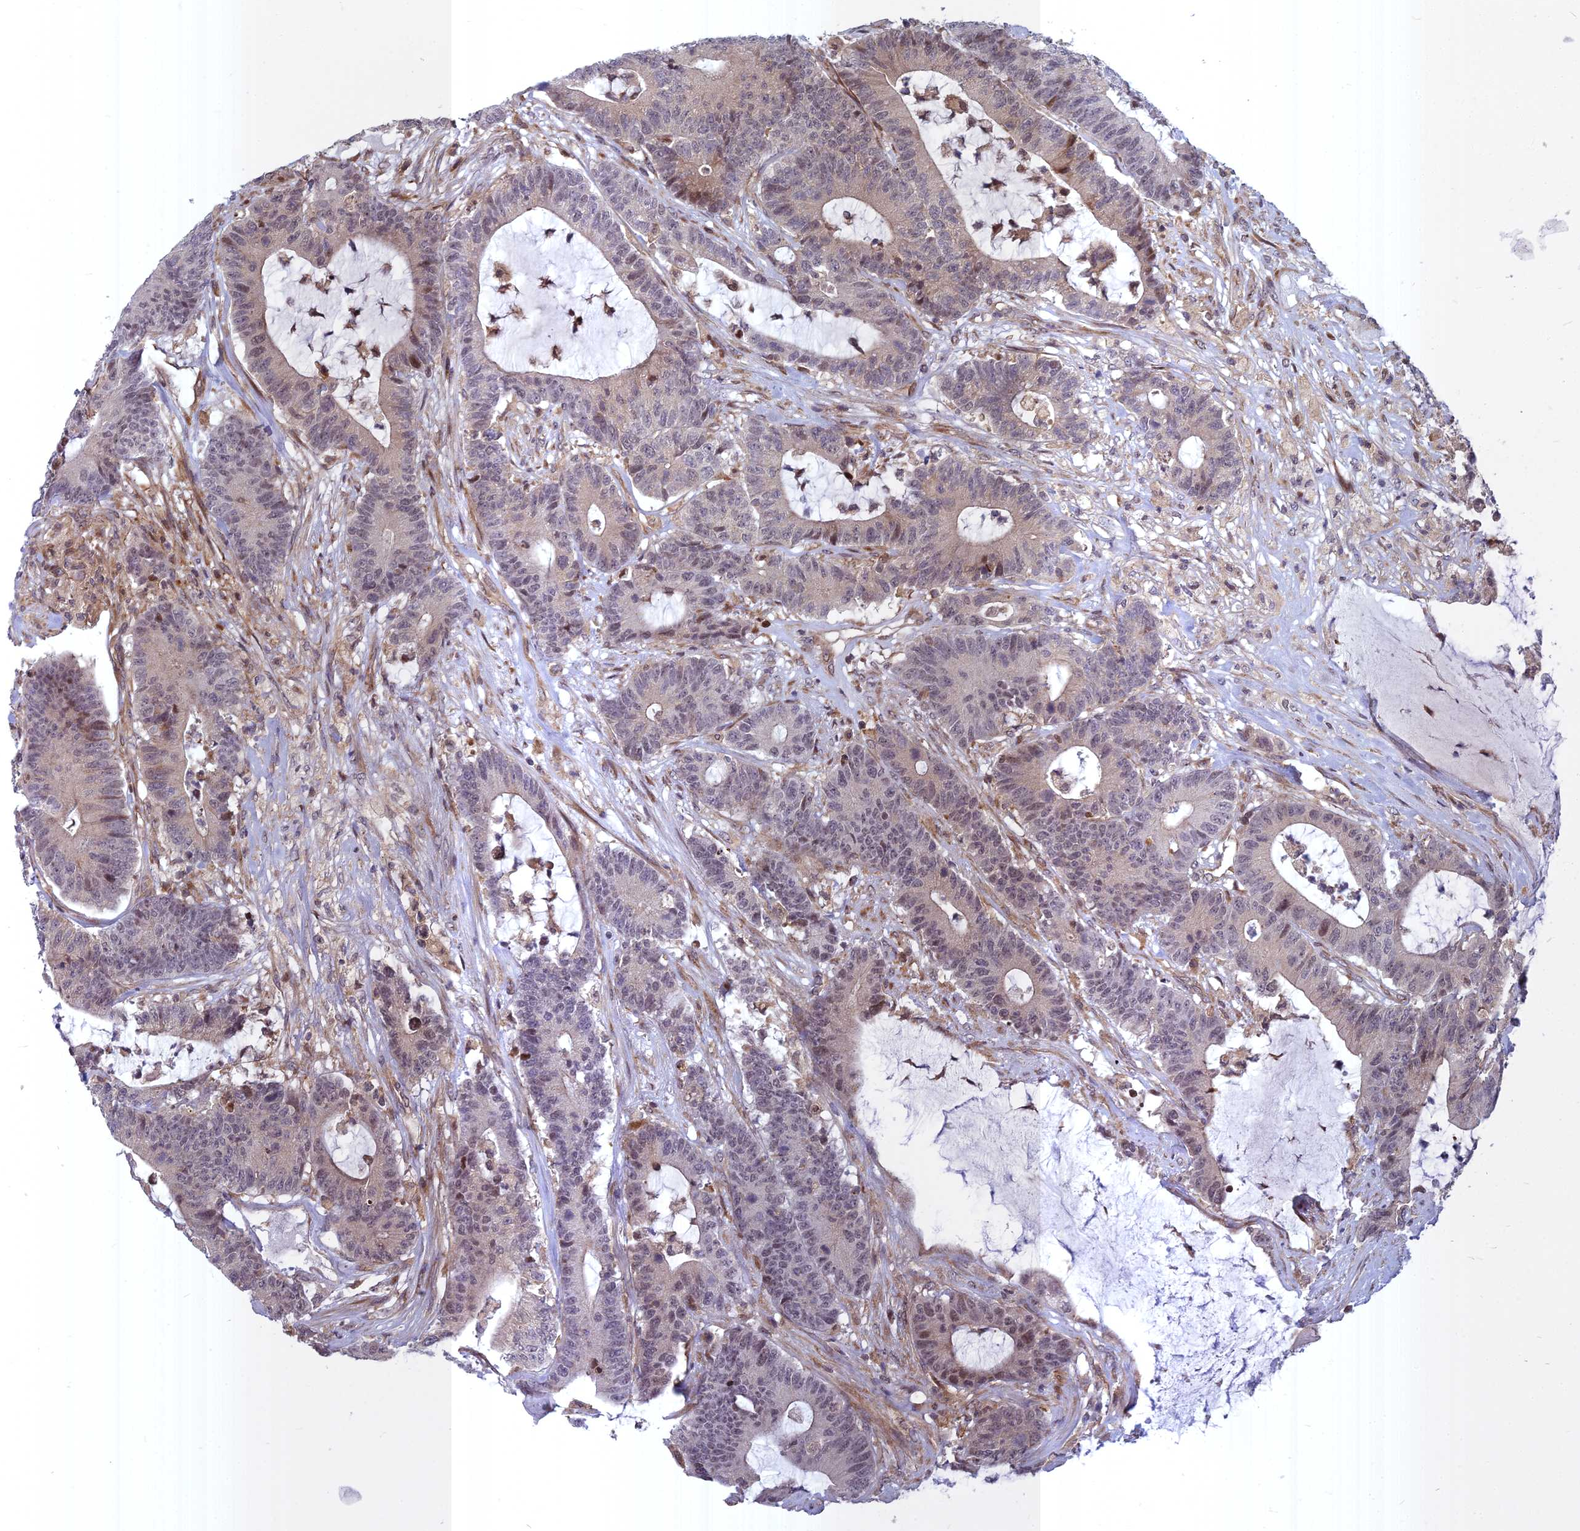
{"staining": {"intensity": "weak", "quantity": "<25%", "location": "cytoplasmic/membranous,nuclear"}, "tissue": "colorectal cancer", "cell_type": "Tumor cells", "image_type": "cancer", "snomed": [{"axis": "morphology", "description": "Adenocarcinoma, NOS"}, {"axis": "topography", "description": "Colon"}], "caption": "An IHC histopathology image of colorectal adenocarcinoma is shown. There is no staining in tumor cells of colorectal adenocarcinoma.", "gene": "COMMD2", "patient": {"sex": "female", "age": 84}}